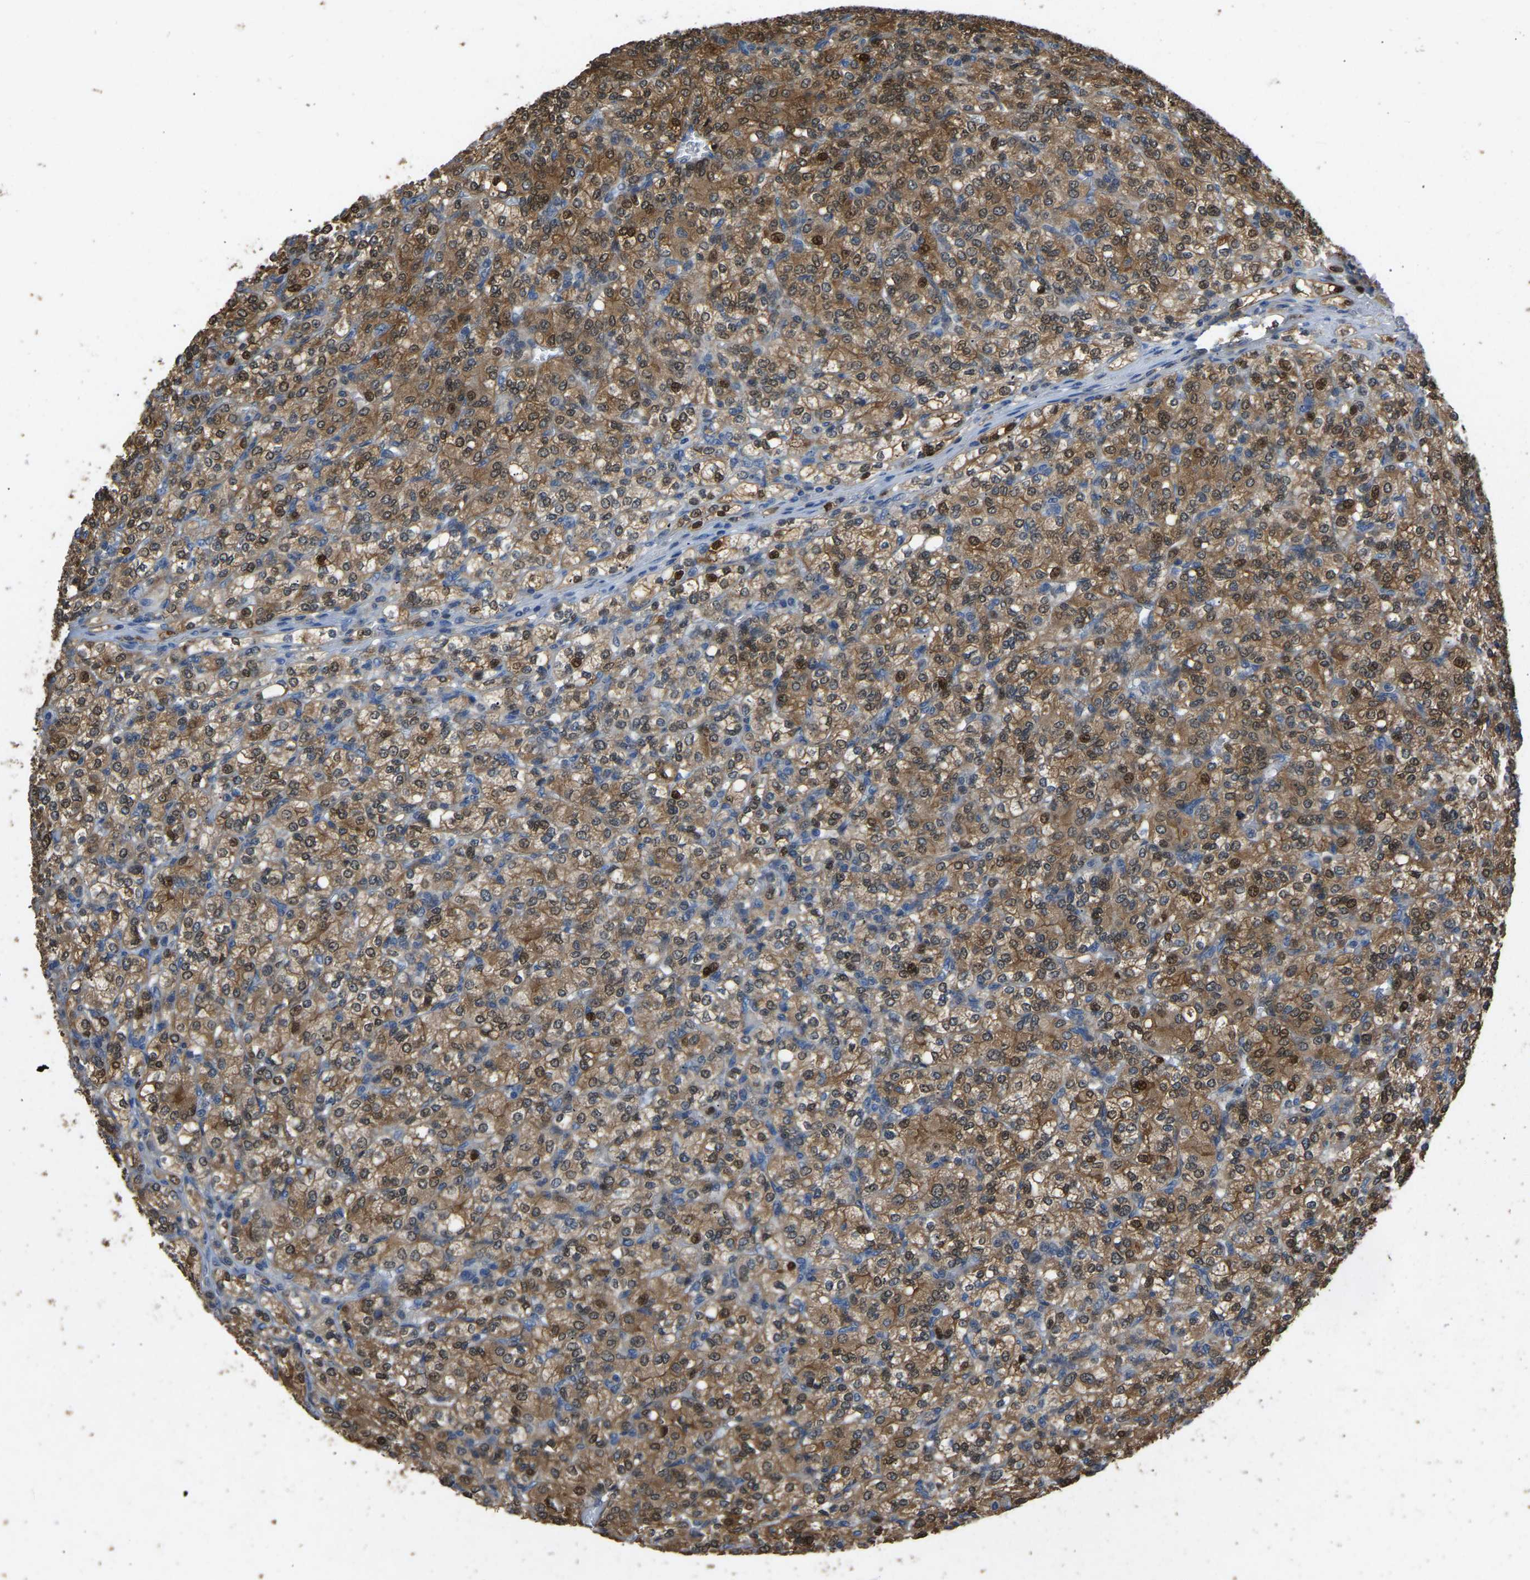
{"staining": {"intensity": "moderate", "quantity": ">75%", "location": "cytoplasmic/membranous,nuclear"}, "tissue": "renal cancer", "cell_type": "Tumor cells", "image_type": "cancer", "snomed": [{"axis": "morphology", "description": "Adenocarcinoma, NOS"}, {"axis": "topography", "description": "Kidney"}], "caption": "Human renal cancer (adenocarcinoma) stained for a protein (brown) displays moderate cytoplasmic/membranous and nuclear positive staining in about >75% of tumor cells.", "gene": "TUFM", "patient": {"sex": "male", "age": 77}}